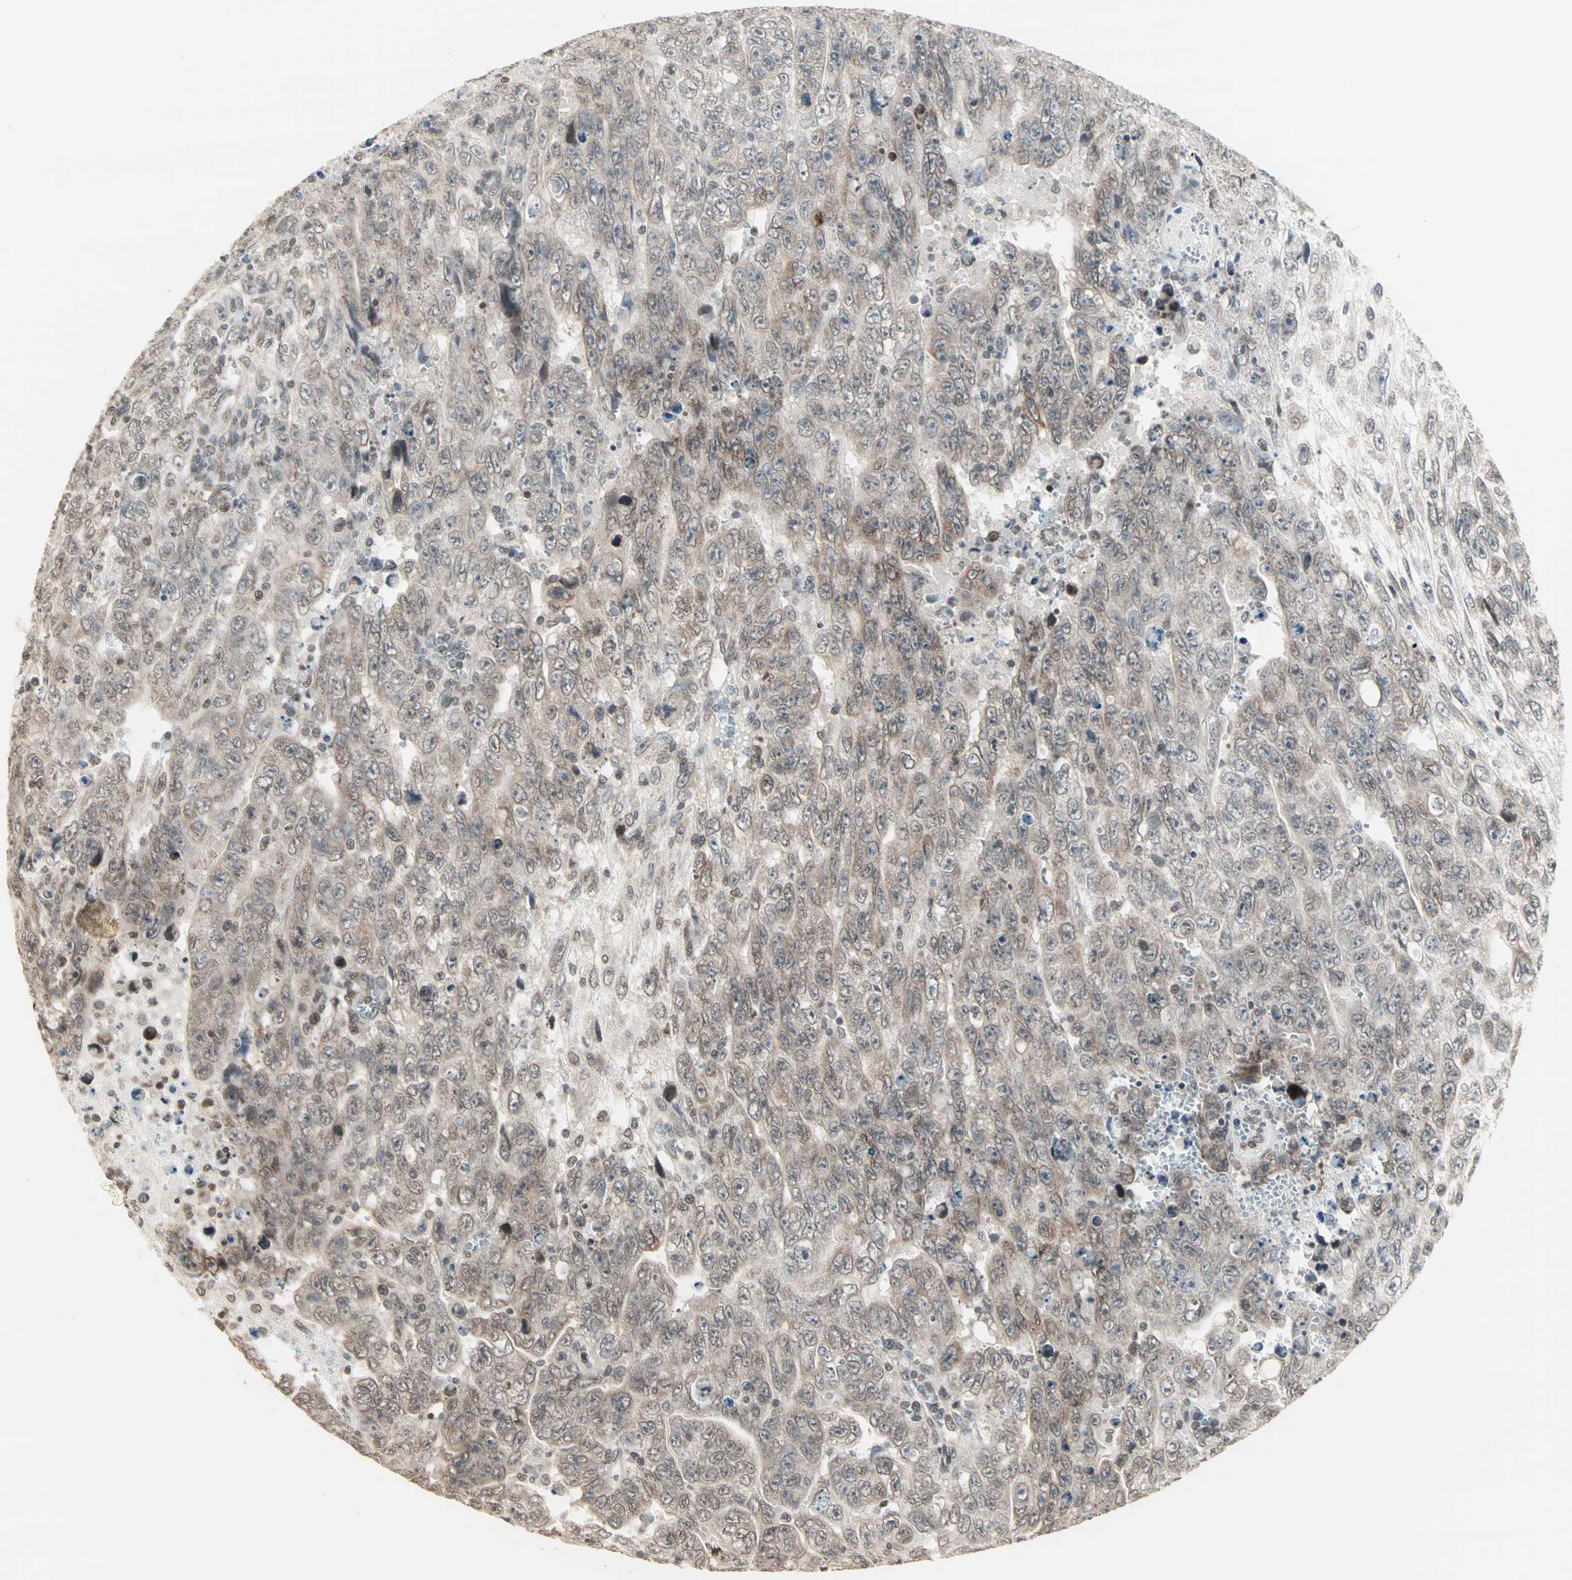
{"staining": {"intensity": "weak", "quantity": "25%-75%", "location": "cytoplasmic/membranous"}, "tissue": "testis cancer", "cell_type": "Tumor cells", "image_type": "cancer", "snomed": [{"axis": "morphology", "description": "Carcinoma, Embryonal, NOS"}, {"axis": "topography", "description": "Testis"}], "caption": "Testis cancer (embryonal carcinoma) stained with DAB immunohistochemistry (IHC) shows low levels of weak cytoplasmic/membranous staining in about 25%-75% of tumor cells.", "gene": "CBLC", "patient": {"sex": "male", "age": 28}}